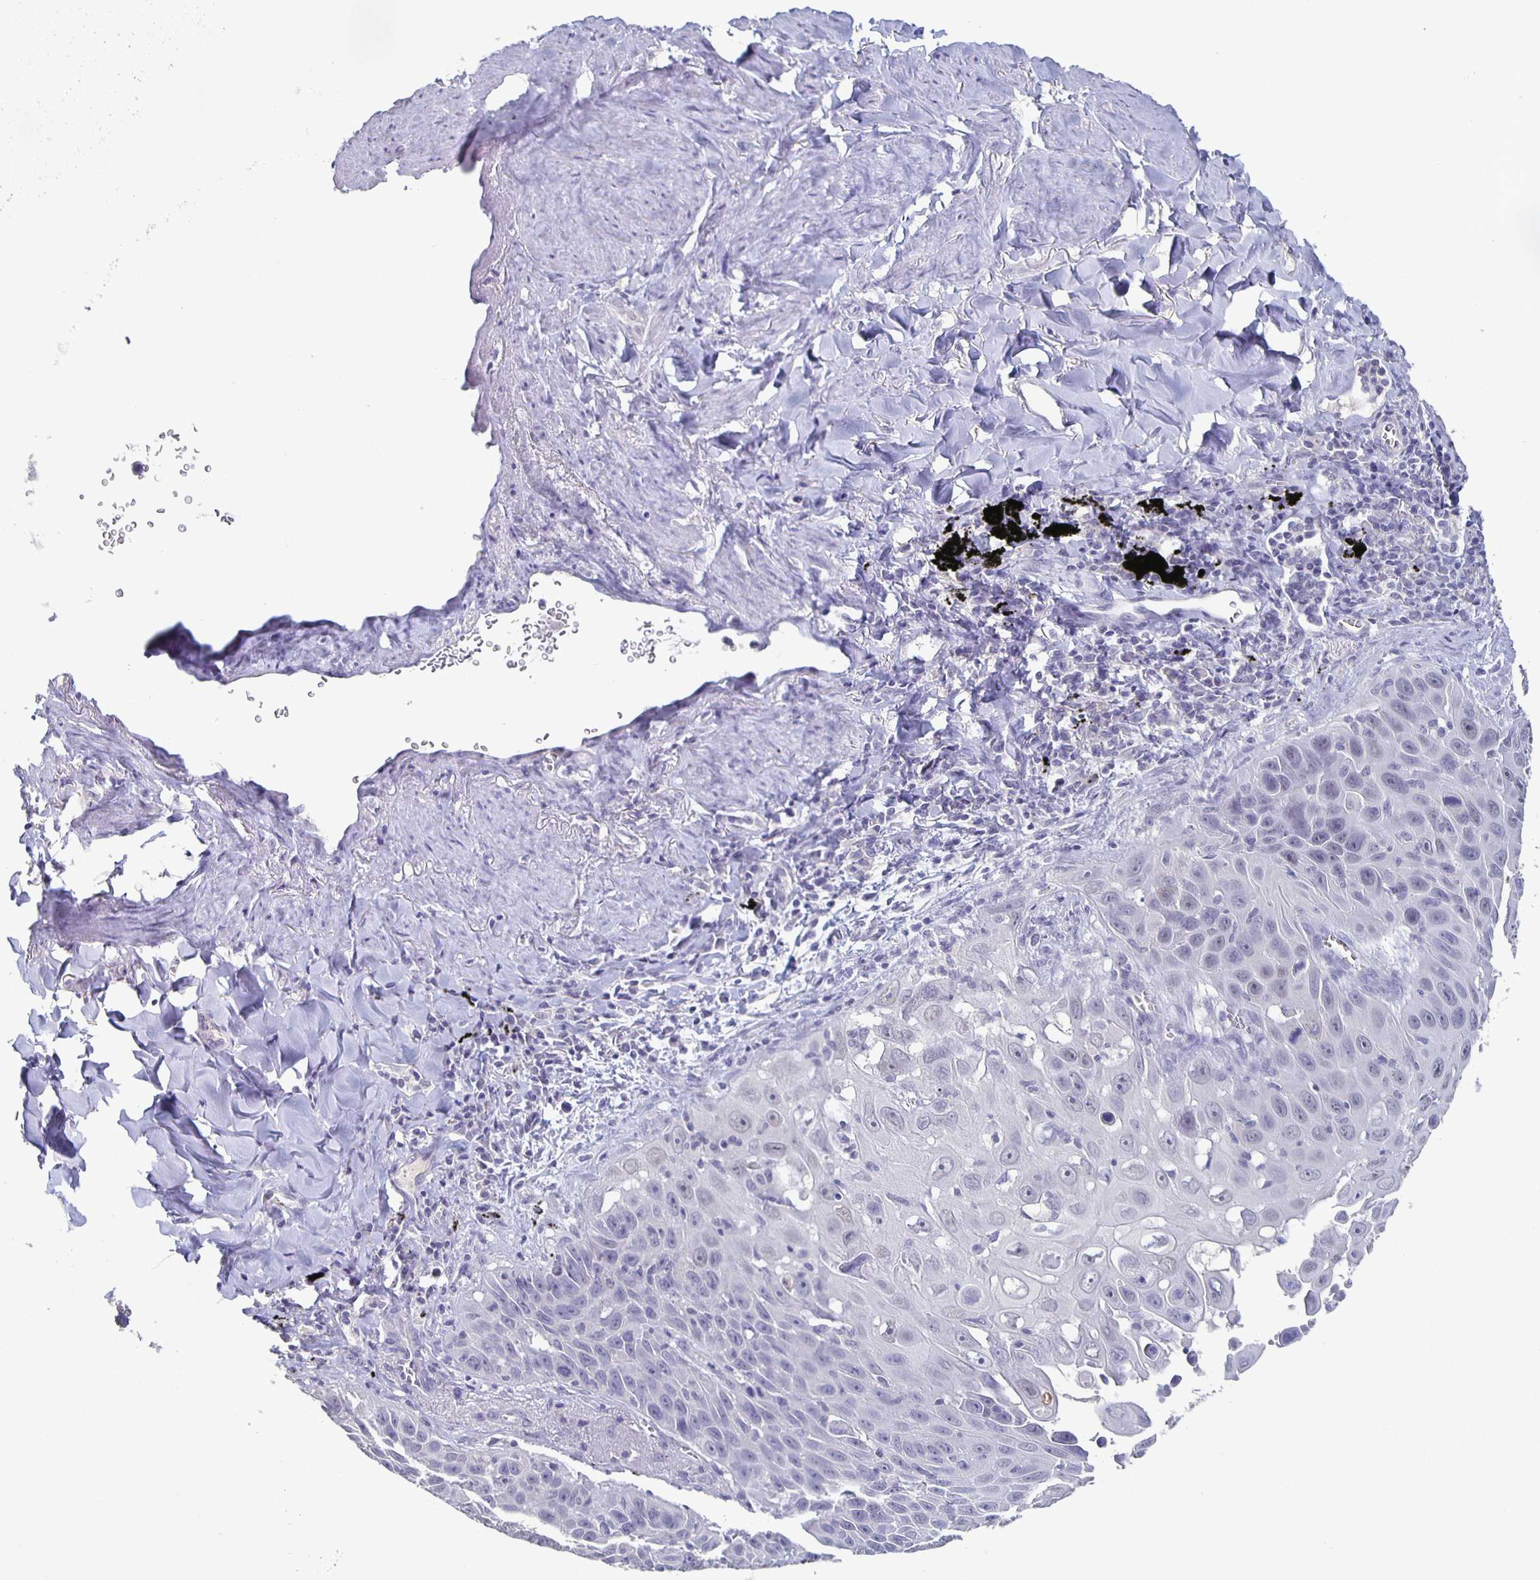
{"staining": {"intensity": "negative", "quantity": "none", "location": "none"}, "tissue": "lung cancer", "cell_type": "Tumor cells", "image_type": "cancer", "snomed": [{"axis": "morphology", "description": "Squamous cell carcinoma, NOS"}, {"axis": "morphology", "description": "Squamous cell carcinoma, metastatic, NOS"}, {"axis": "topography", "description": "Lymph node"}, {"axis": "topography", "description": "Lung"}], "caption": "Squamous cell carcinoma (lung) stained for a protein using IHC shows no expression tumor cells.", "gene": "CACNA2D2", "patient": {"sex": "female", "age": 62}}